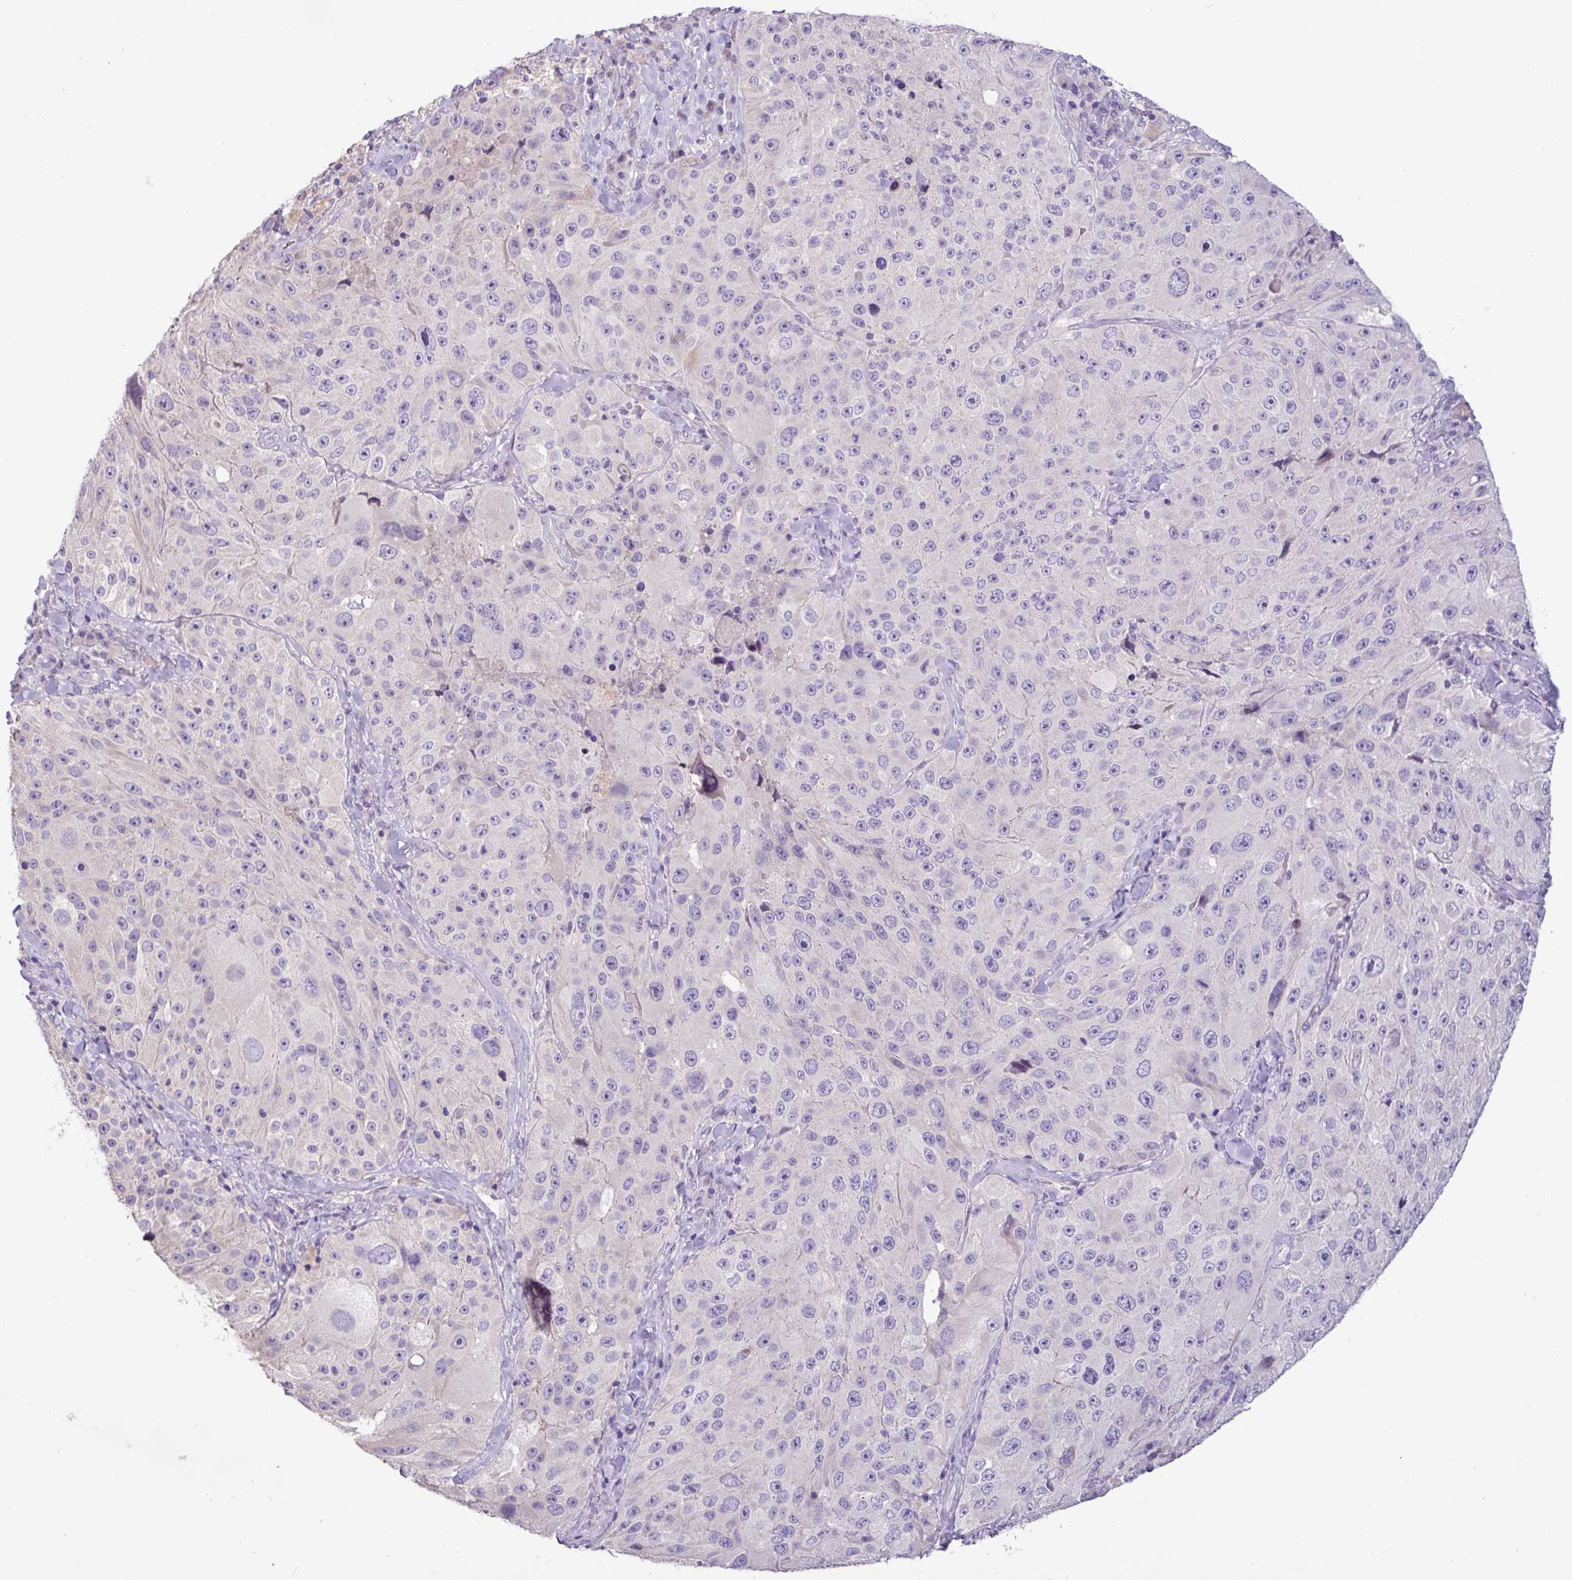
{"staining": {"intensity": "negative", "quantity": "none", "location": "none"}, "tissue": "melanoma", "cell_type": "Tumor cells", "image_type": "cancer", "snomed": [{"axis": "morphology", "description": "Malignant melanoma, Metastatic site"}, {"axis": "topography", "description": "Lymph node"}], "caption": "Tumor cells show no significant protein expression in melanoma.", "gene": "PNLDC1", "patient": {"sex": "male", "age": 62}}